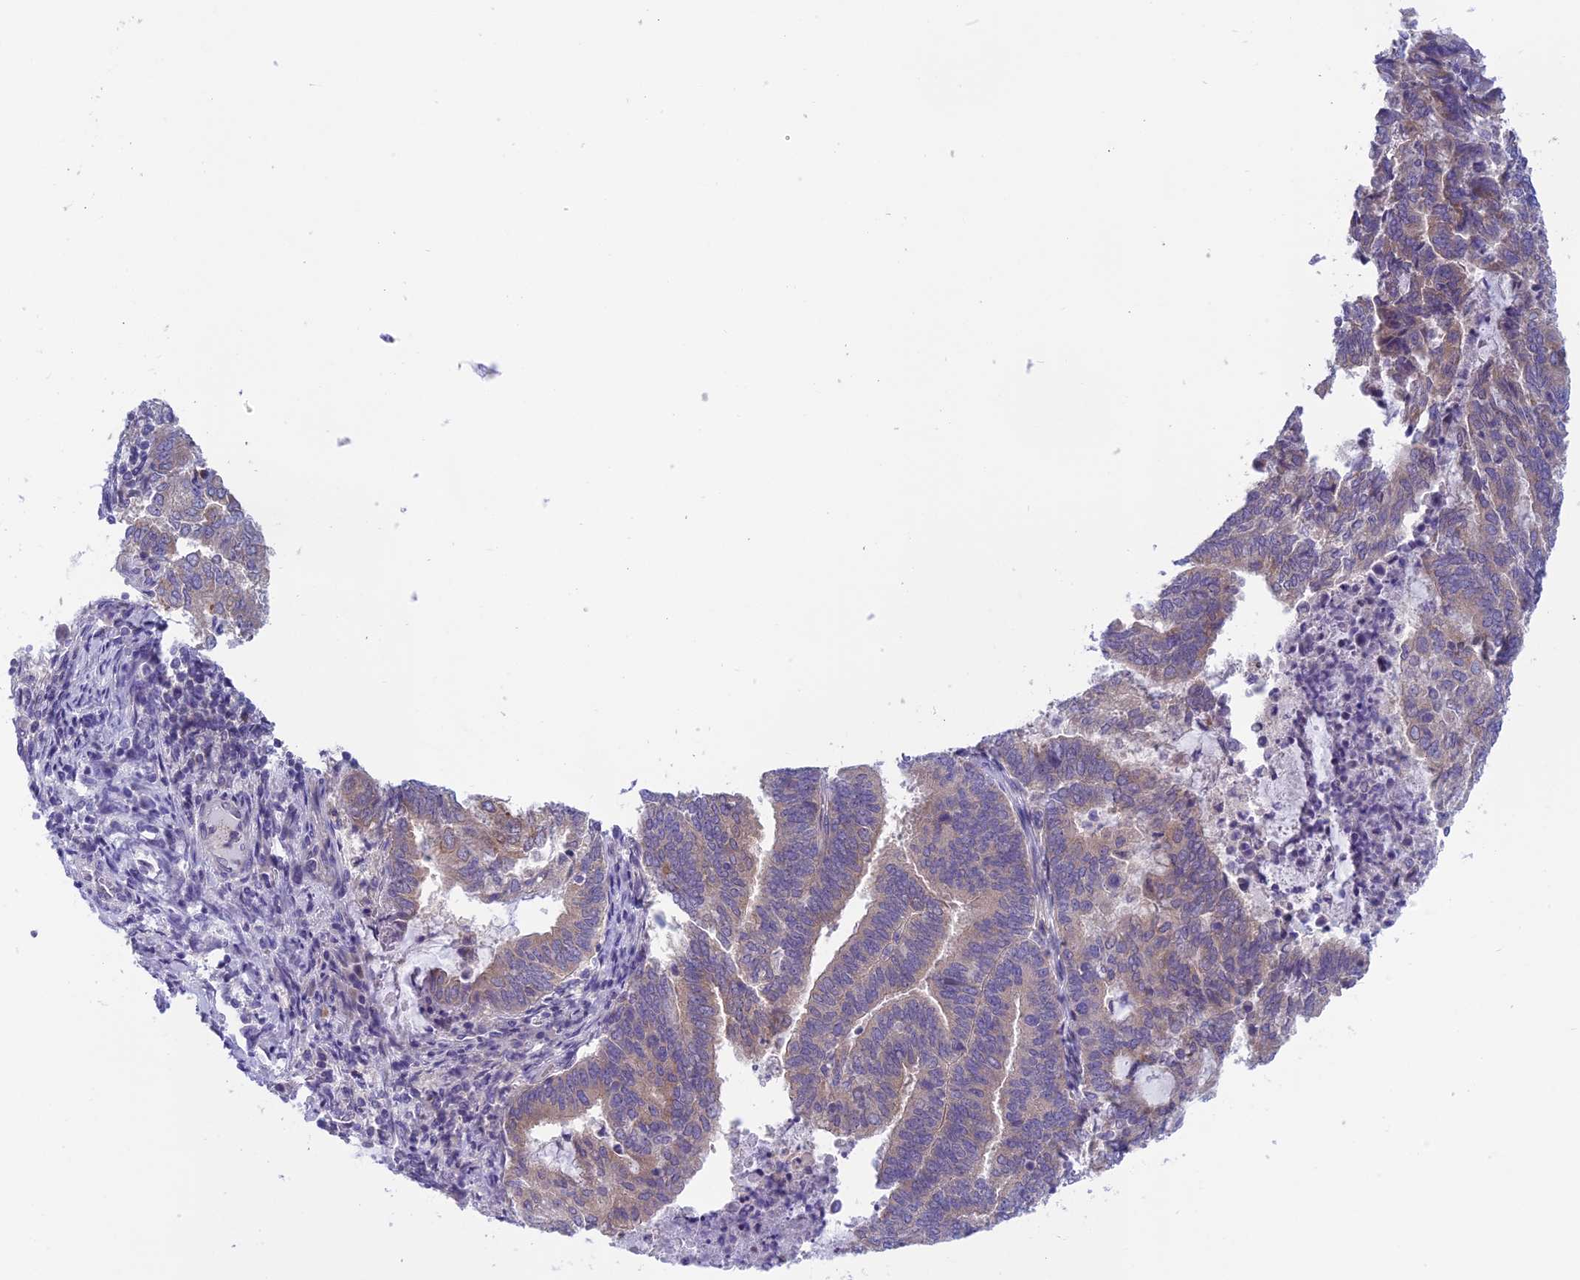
{"staining": {"intensity": "weak", "quantity": "<25%", "location": "cytoplasmic/membranous"}, "tissue": "endometrial cancer", "cell_type": "Tumor cells", "image_type": "cancer", "snomed": [{"axis": "morphology", "description": "Adenocarcinoma, NOS"}, {"axis": "topography", "description": "Endometrium"}], "caption": "This is an IHC histopathology image of adenocarcinoma (endometrial). There is no expression in tumor cells.", "gene": "ARHGEF37", "patient": {"sex": "female", "age": 80}}